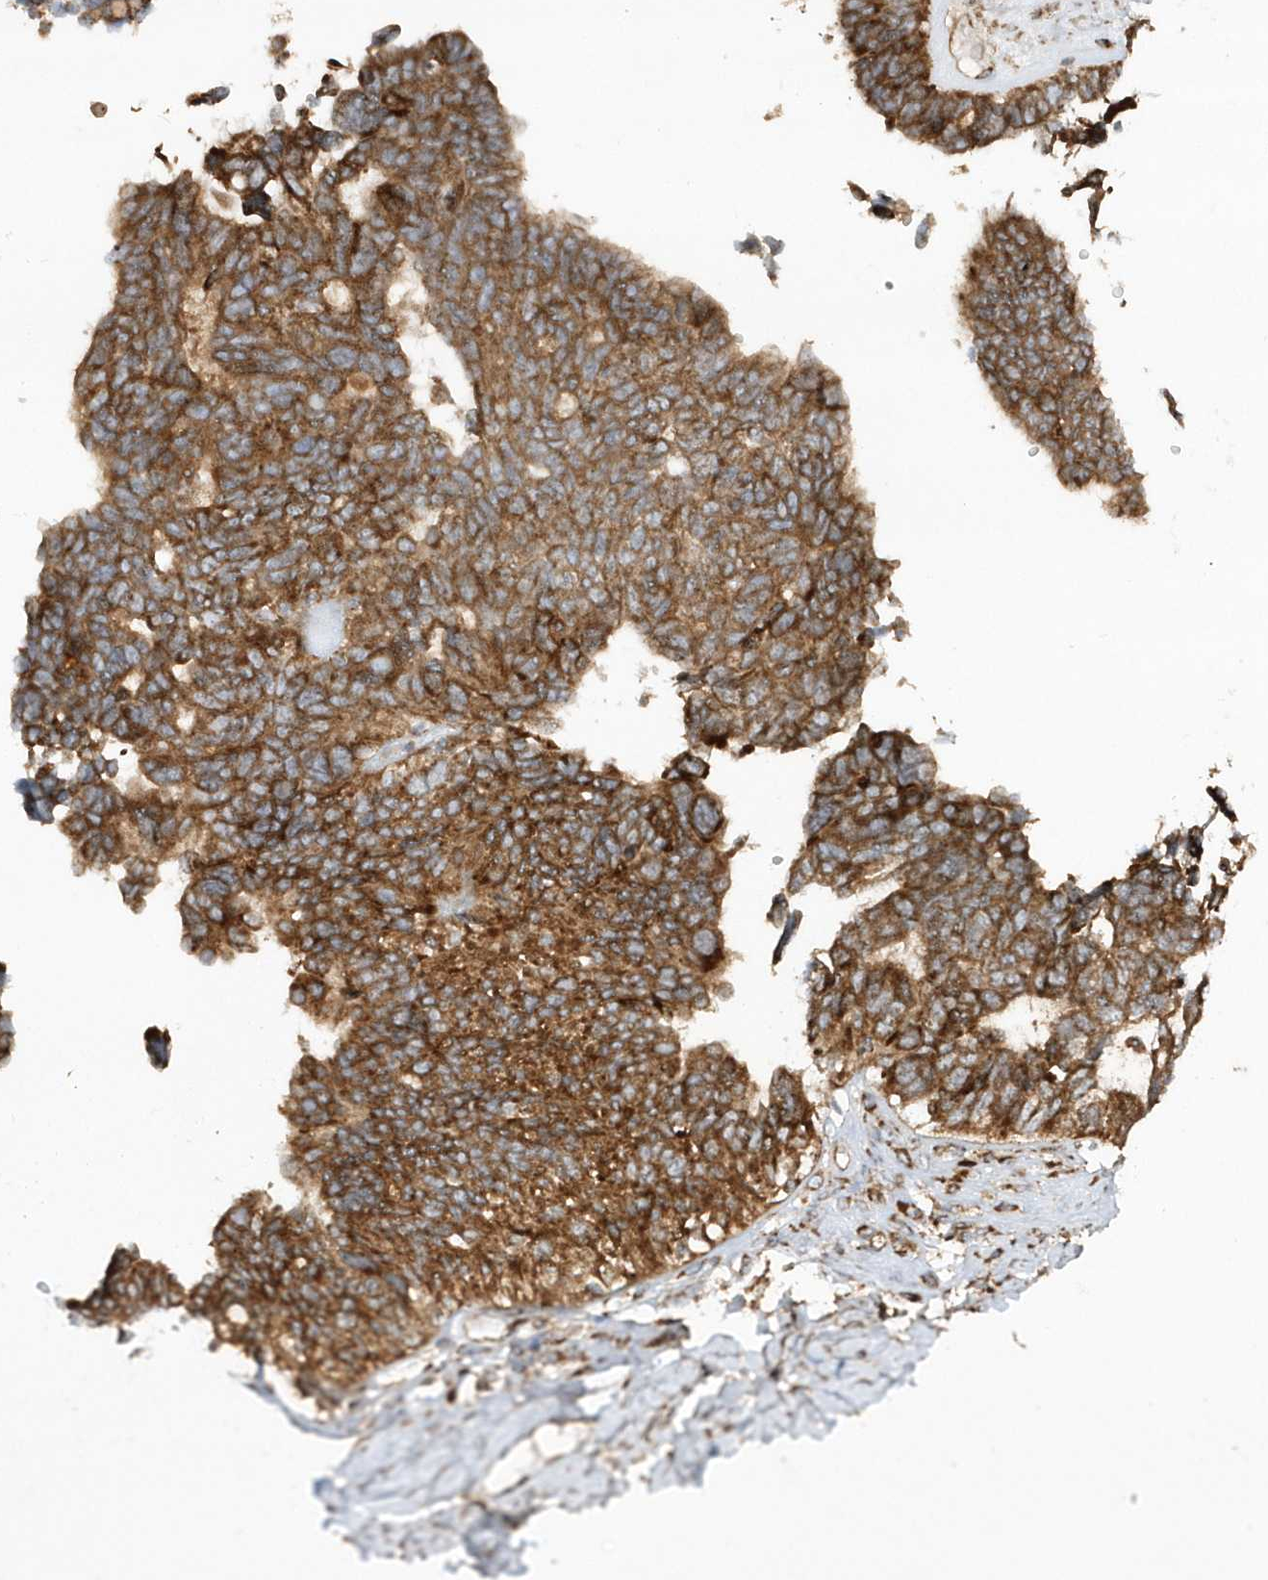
{"staining": {"intensity": "strong", "quantity": ">75%", "location": "cytoplasmic/membranous"}, "tissue": "ovarian cancer", "cell_type": "Tumor cells", "image_type": "cancer", "snomed": [{"axis": "morphology", "description": "Cystadenocarcinoma, serous, NOS"}, {"axis": "topography", "description": "Ovary"}], "caption": "A histopathology image of human ovarian cancer stained for a protein shows strong cytoplasmic/membranous brown staining in tumor cells. The staining was performed using DAB to visualize the protein expression in brown, while the nuclei were stained in blue with hematoxylin (Magnification: 20x).", "gene": "SH3BP2", "patient": {"sex": "female", "age": 79}}